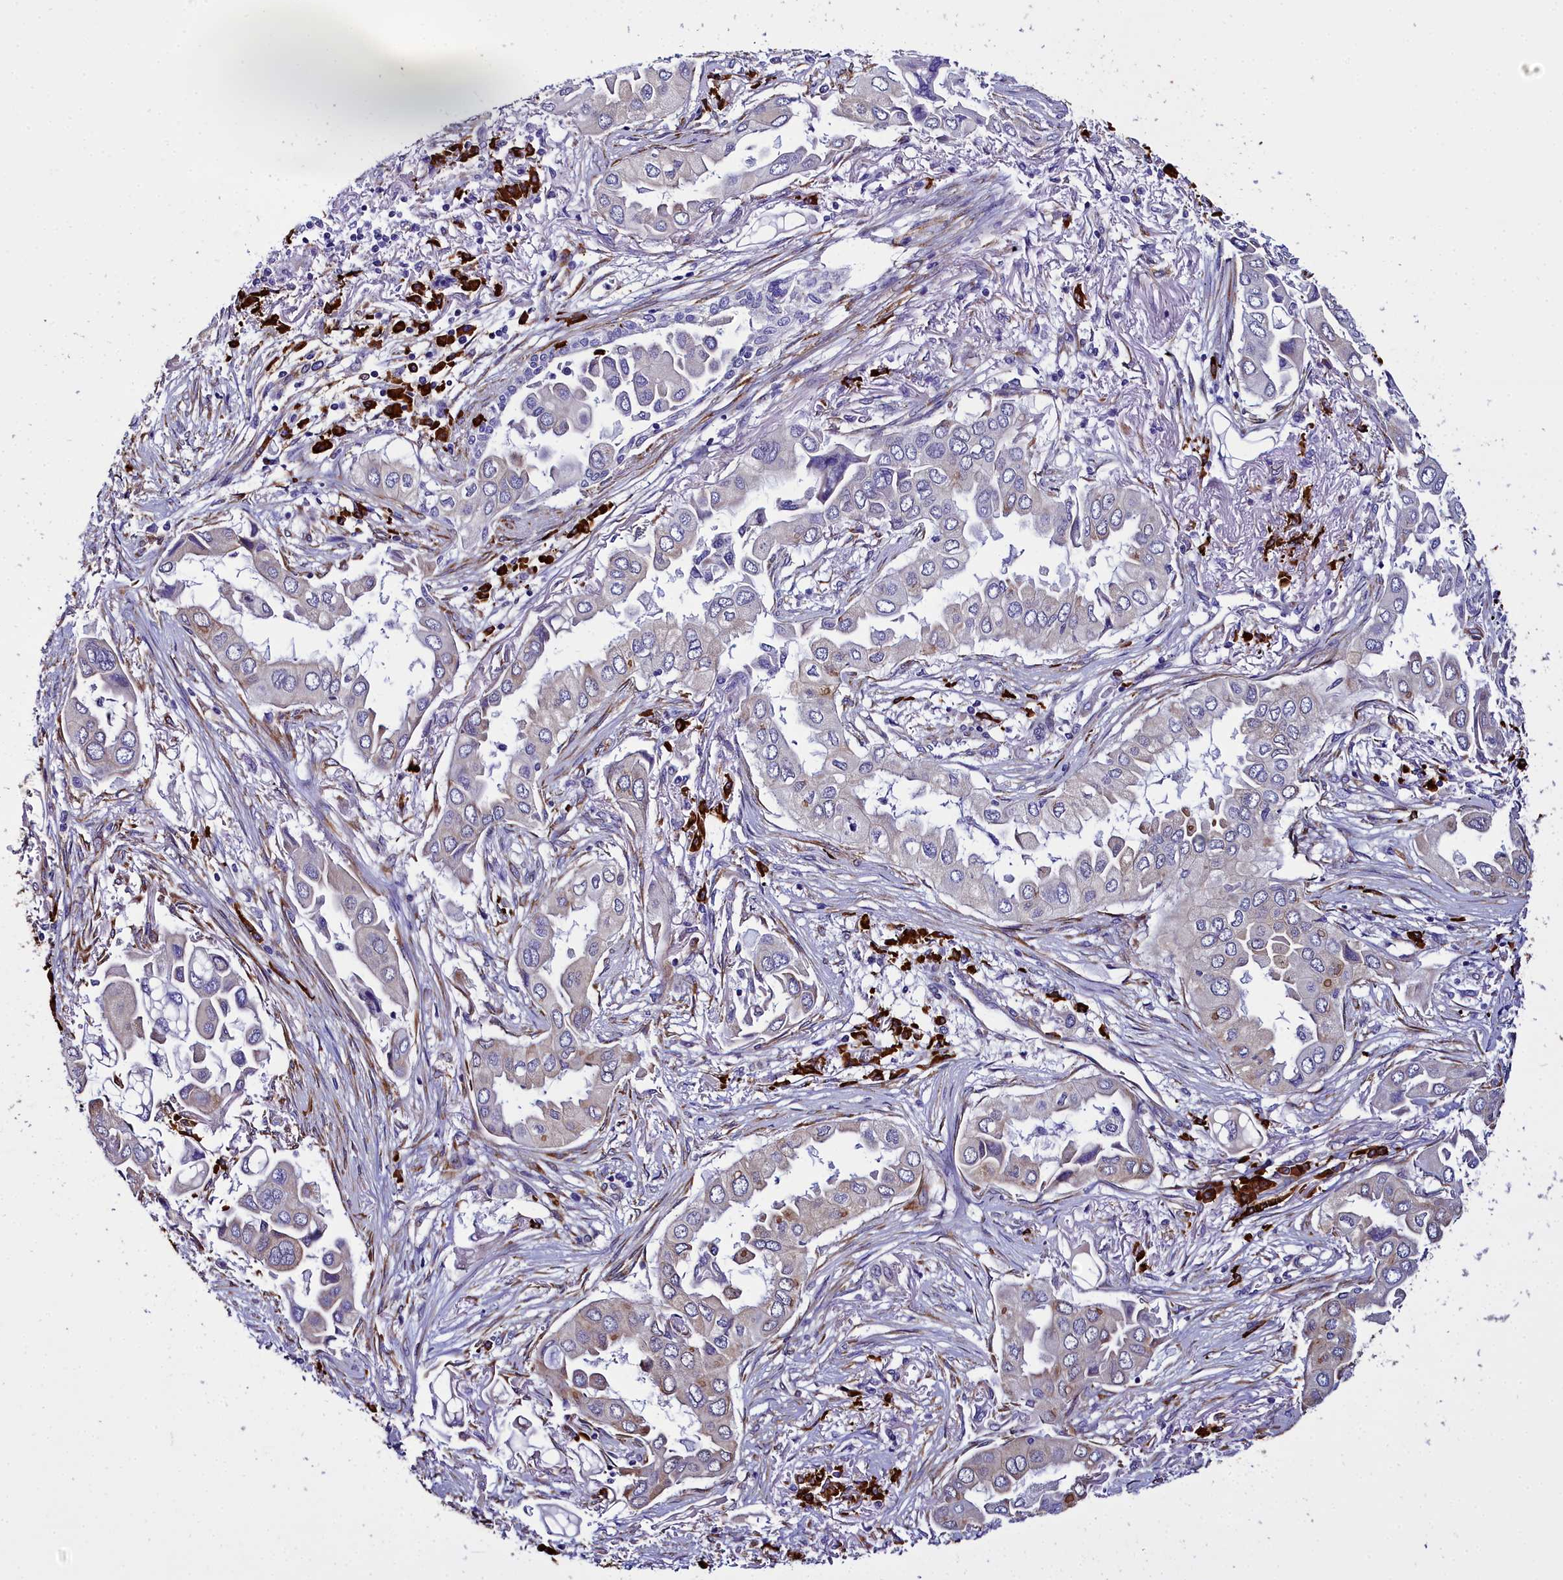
{"staining": {"intensity": "weak", "quantity": "<25%", "location": "cytoplasmic/membranous"}, "tissue": "lung cancer", "cell_type": "Tumor cells", "image_type": "cancer", "snomed": [{"axis": "morphology", "description": "Adenocarcinoma, NOS"}, {"axis": "topography", "description": "Lung"}], "caption": "Adenocarcinoma (lung) was stained to show a protein in brown. There is no significant staining in tumor cells.", "gene": "TXNDC5", "patient": {"sex": "female", "age": 76}}